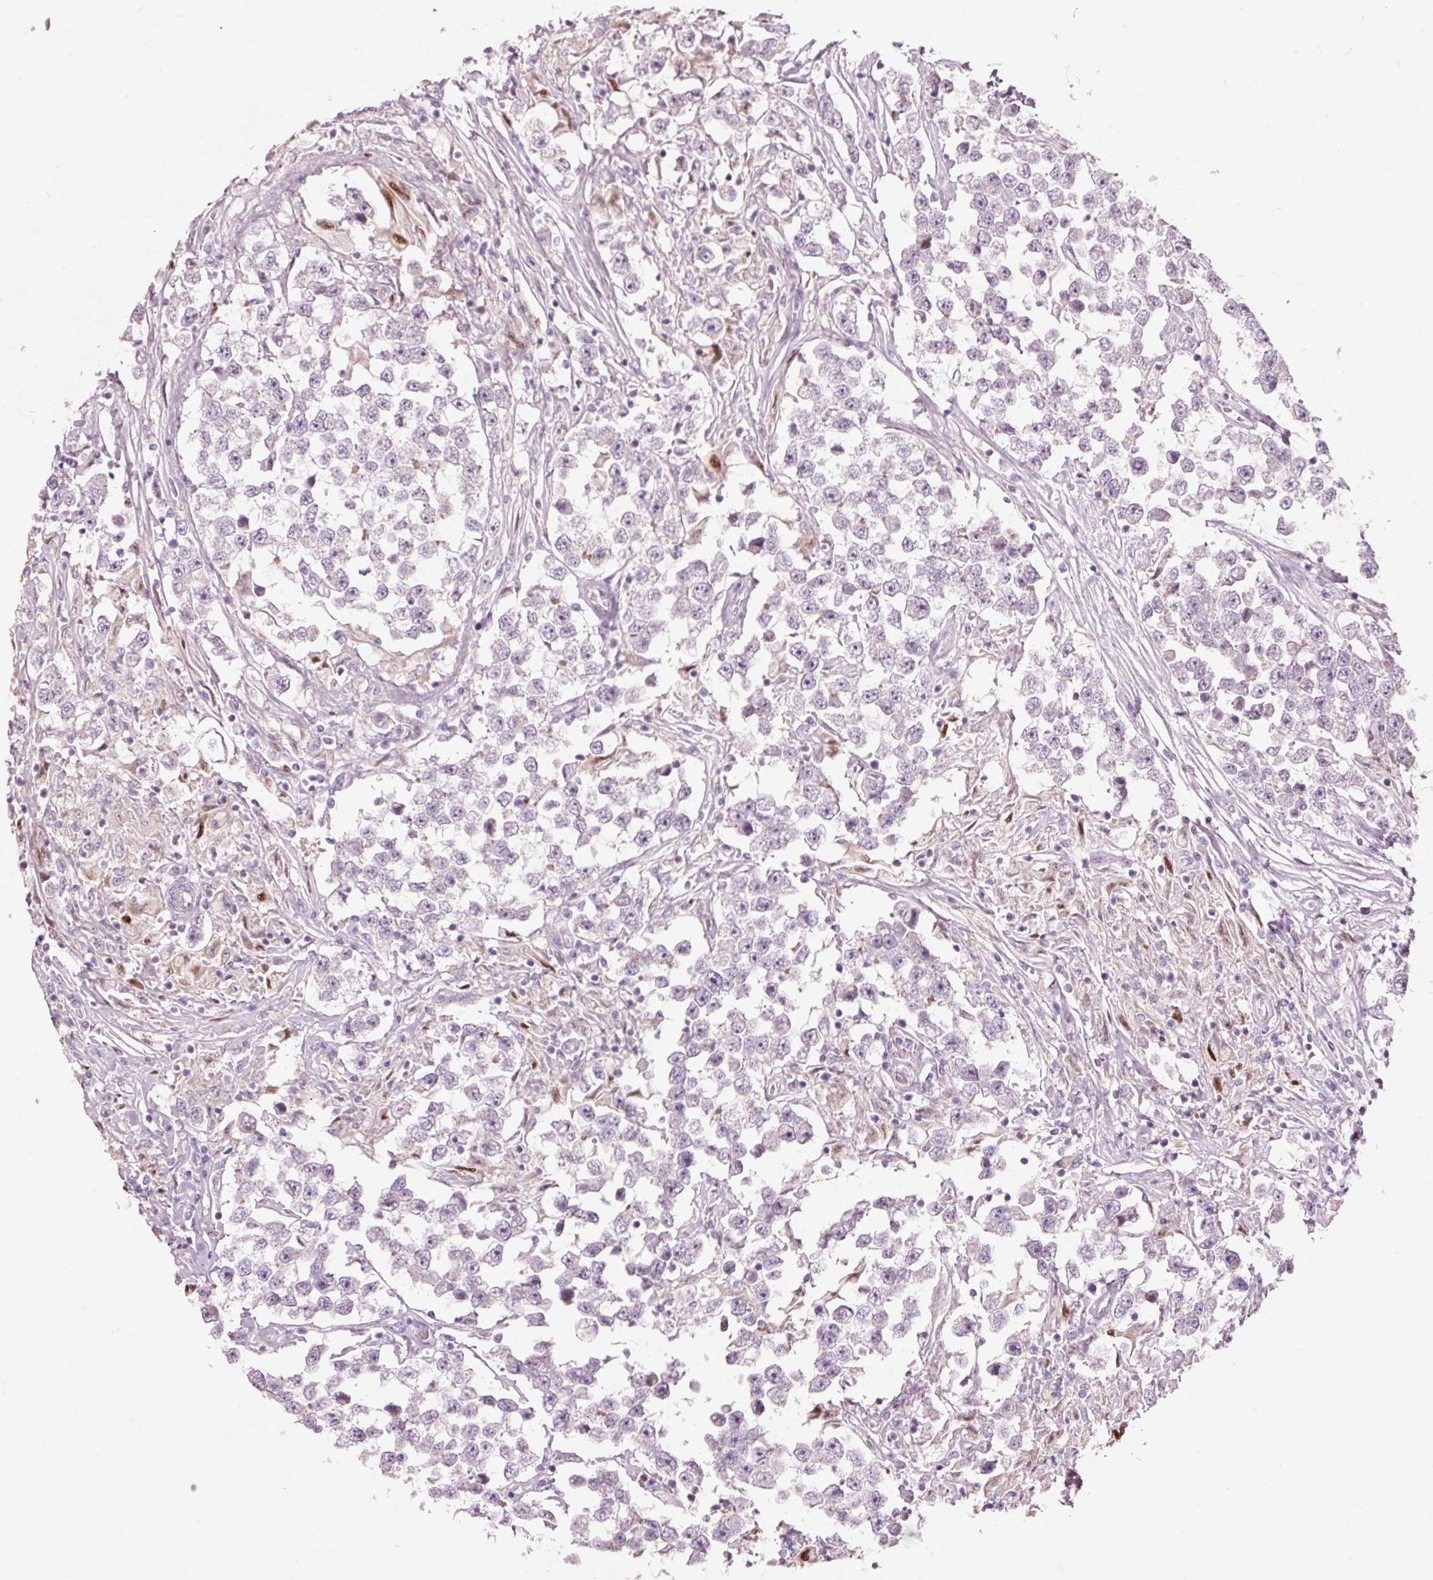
{"staining": {"intensity": "negative", "quantity": "none", "location": "none"}, "tissue": "testis cancer", "cell_type": "Tumor cells", "image_type": "cancer", "snomed": [{"axis": "morphology", "description": "Seminoma, NOS"}, {"axis": "topography", "description": "Testis"}], "caption": "Testis cancer stained for a protein using IHC demonstrates no positivity tumor cells.", "gene": "DAPP1", "patient": {"sex": "male", "age": 46}}